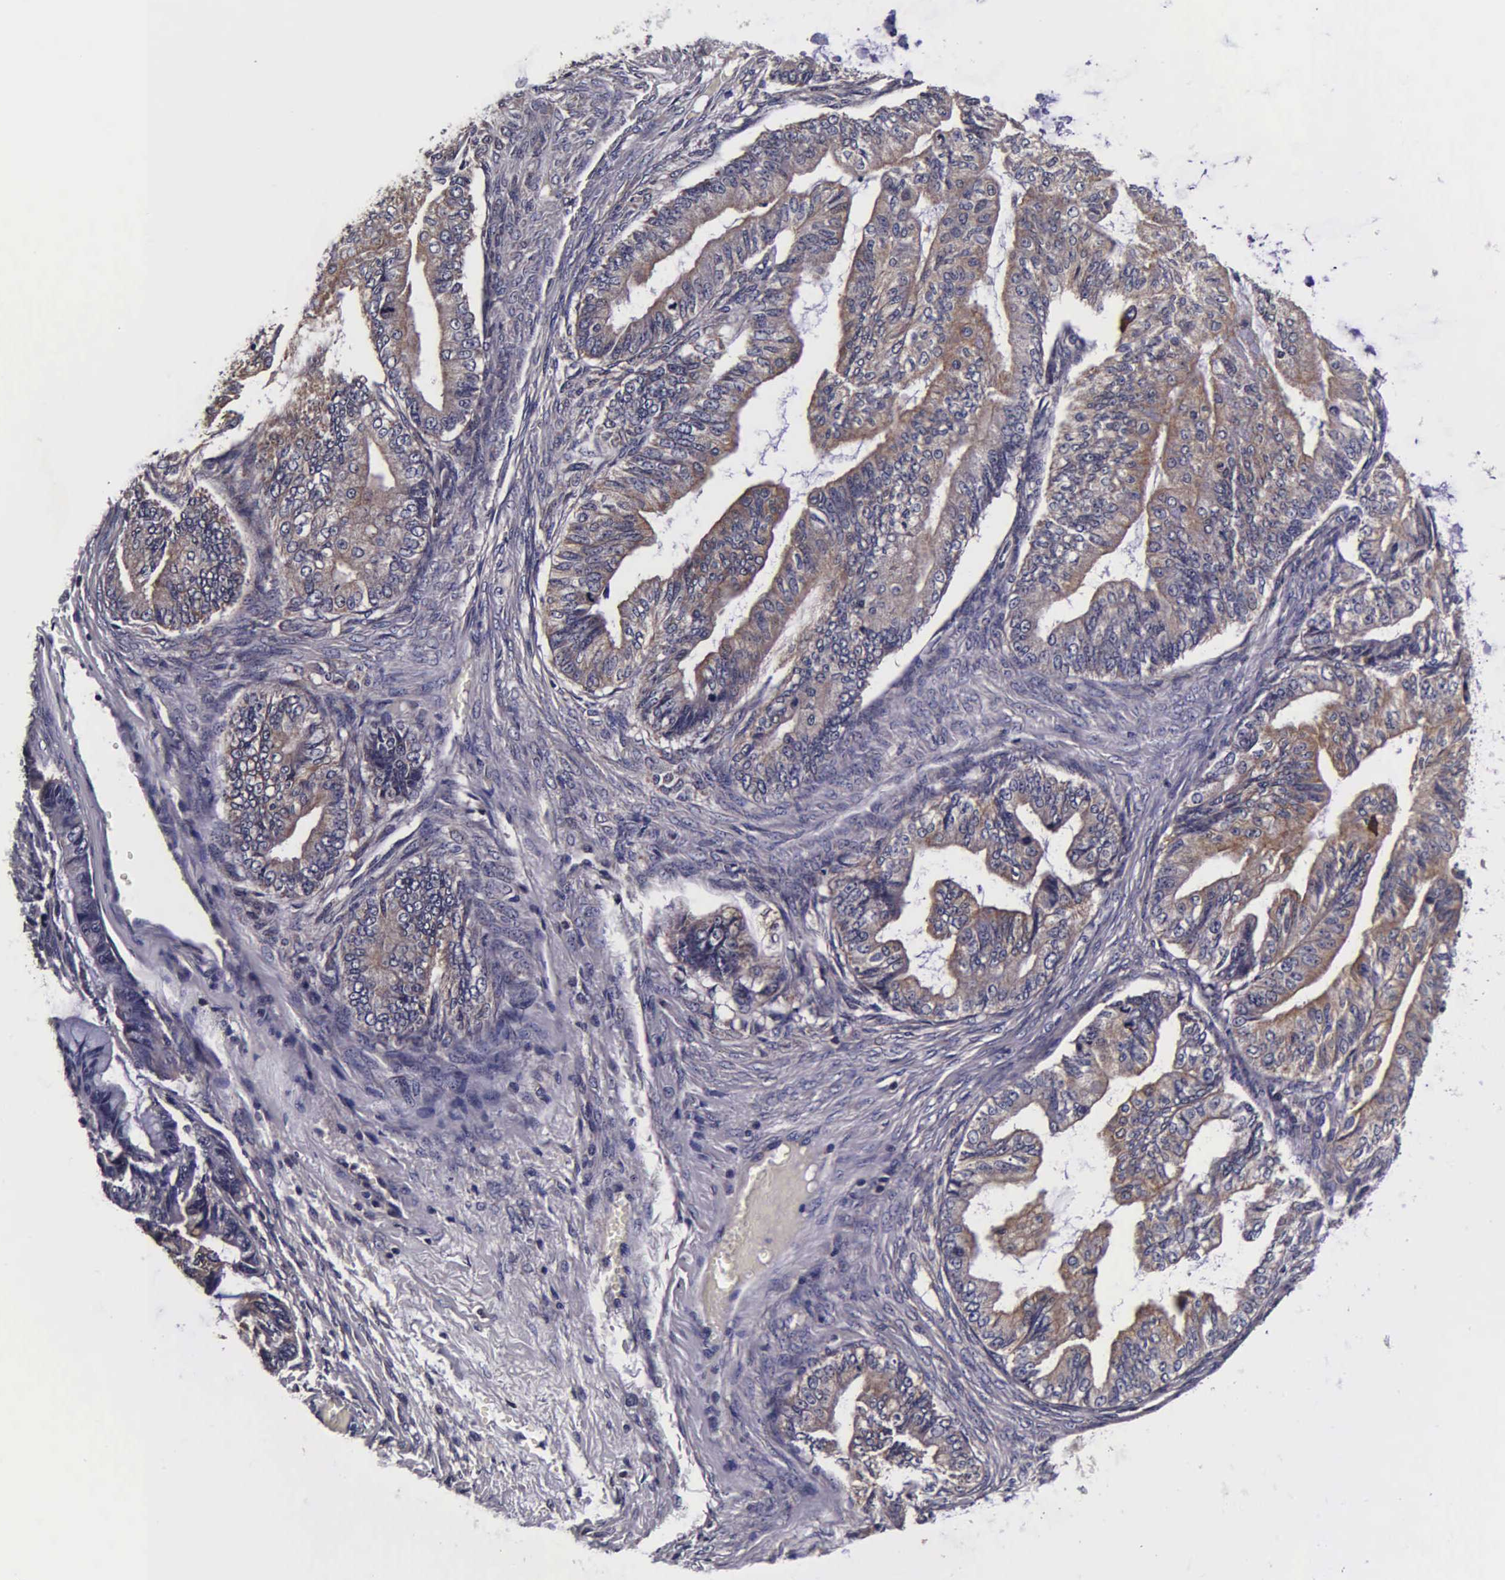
{"staining": {"intensity": "weak", "quantity": ">75%", "location": "cytoplasmic/membranous"}, "tissue": "ovarian cancer", "cell_type": "Tumor cells", "image_type": "cancer", "snomed": [{"axis": "morphology", "description": "Cystadenocarcinoma, mucinous, NOS"}, {"axis": "topography", "description": "Ovary"}], "caption": "Immunohistochemical staining of human ovarian cancer (mucinous cystadenocarcinoma) displays weak cytoplasmic/membranous protein expression in about >75% of tumor cells. (Brightfield microscopy of DAB IHC at high magnification).", "gene": "PSMA3", "patient": {"sex": "female", "age": 36}}